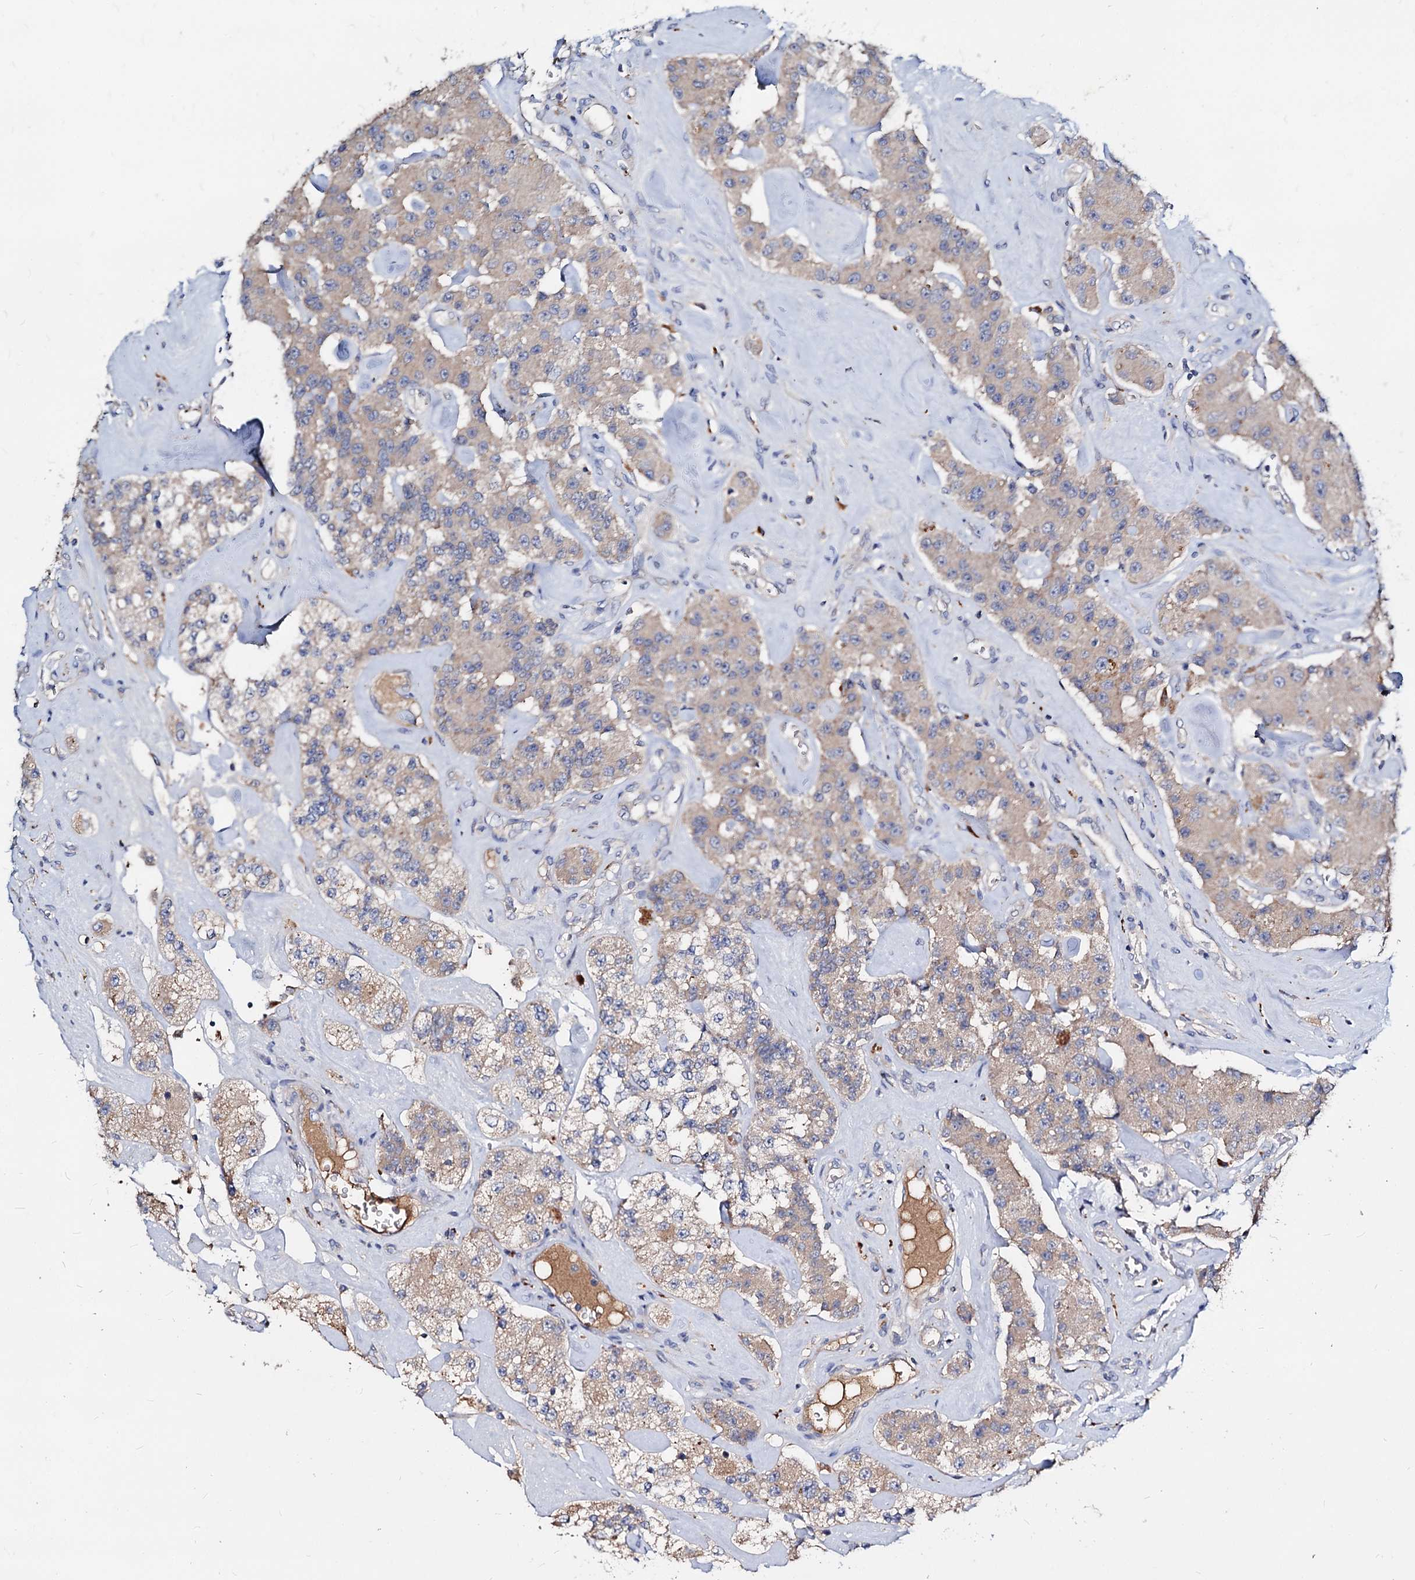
{"staining": {"intensity": "moderate", "quantity": "25%-75%", "location": "cytoplasmic/membranous"}, "tissue": "carcinoid", "cell_type": "Tumor cells", "image_type": "cancer", "snomed": [{"axis": "morphology", "description": "Carcinoid, malignant, NOS"}, {"axis": "topography", "description": "Pancreas"}], "caption": "Immunohistochemical staining of carcinoid exhibits medium levels of moderate cytoplasmic/membranous expression in about 25%-75% of tumor cells. The staining is performed using DAB (3,3'-diaminobenzidine) brown chromogen to label protein expression. The nuclei are counter-stained blue using hematoxylin.", "gene": "ACY3", "patient": {"sex": "male", "age": 41}}